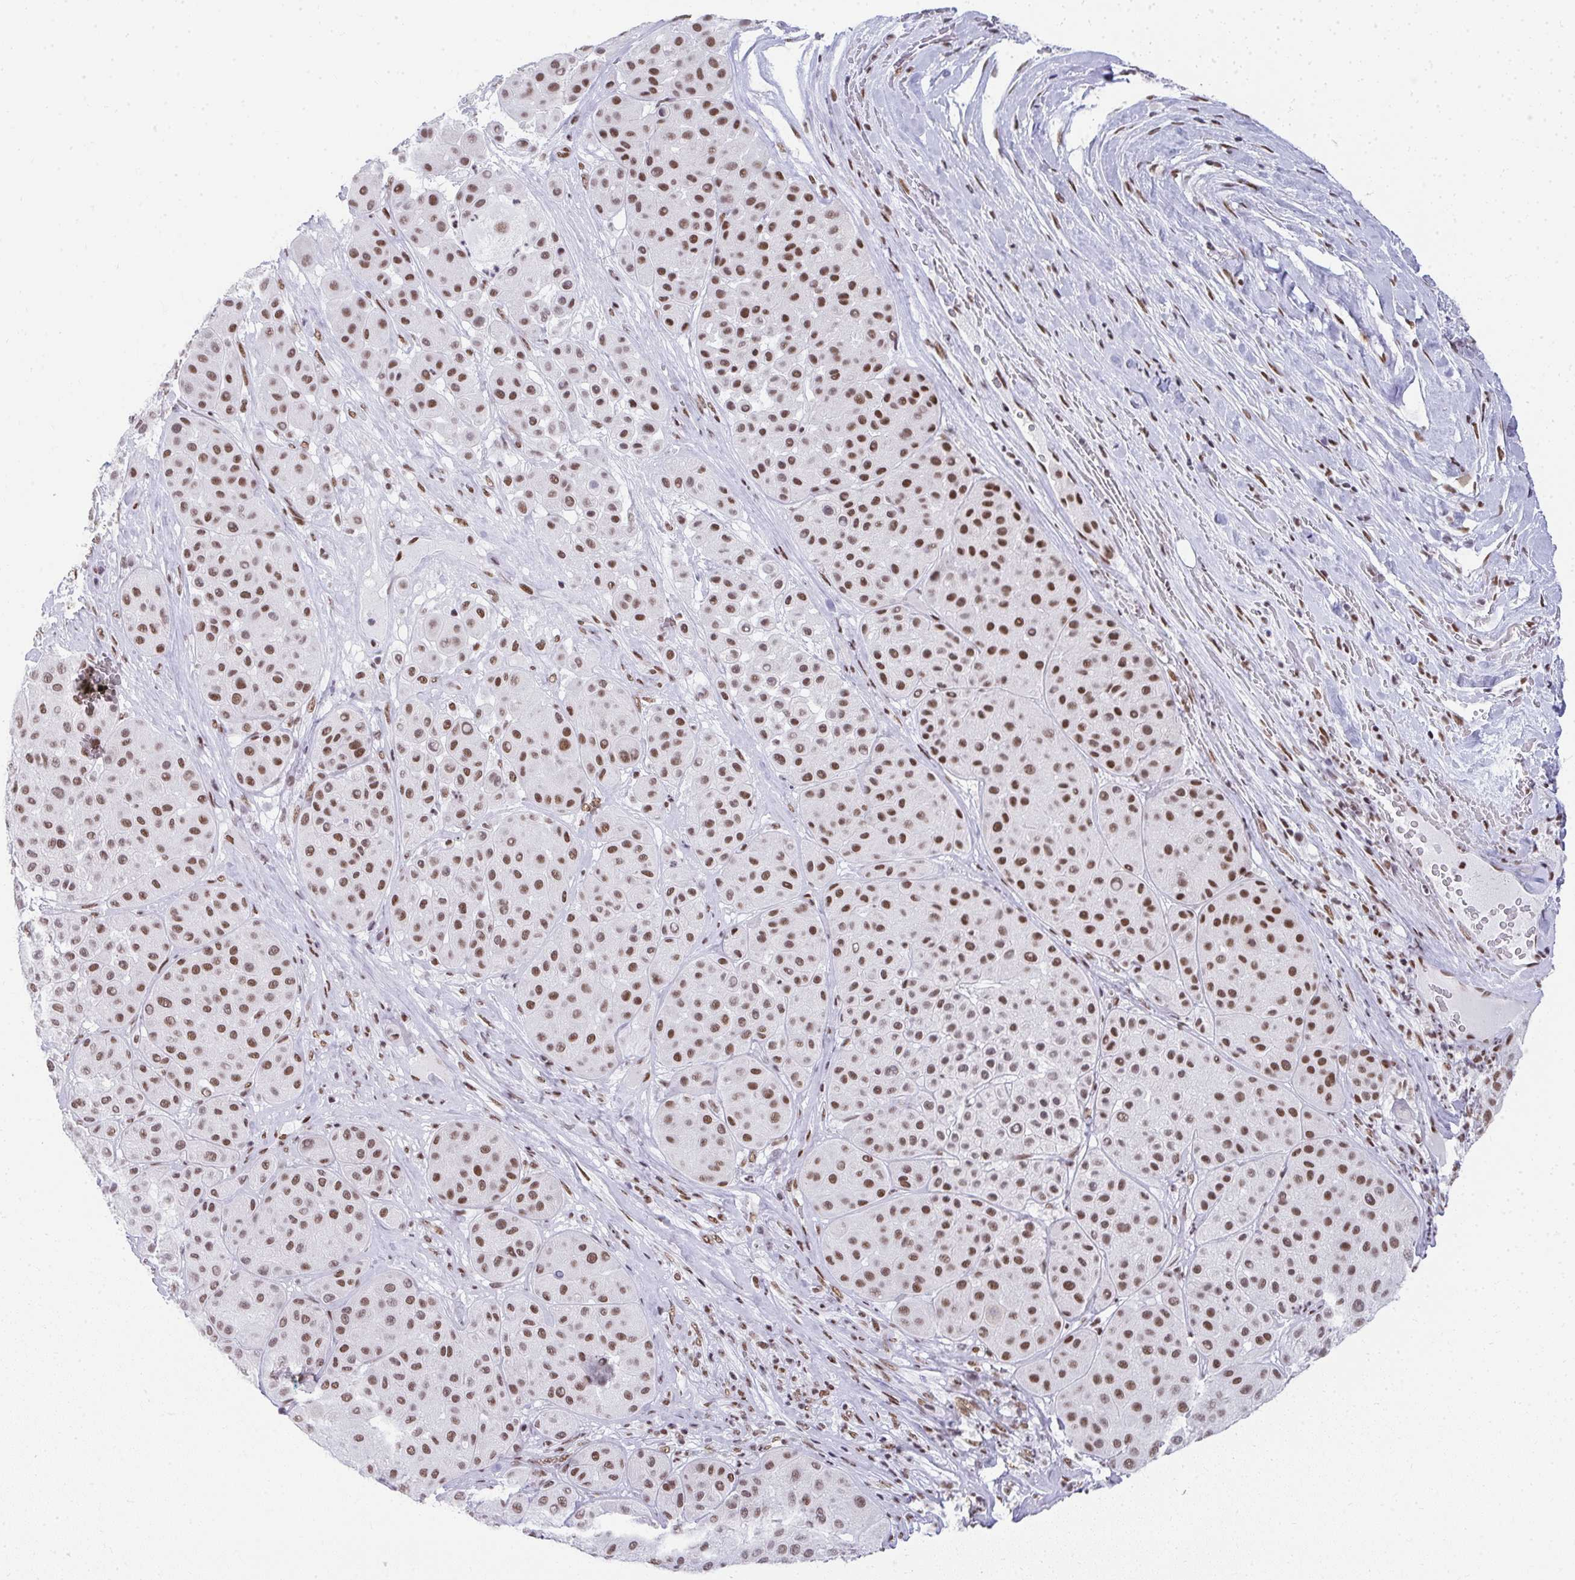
{"staining": {"intensity": "moderate", "quantity": ">75%", "location": "nuclear"}, "tissue": "melanoma", "cell_type": "Tumor cells", "image_type": "cancer", "snomed": [{"axis": "morphology", "description": "Malignant melanoma, Metastatic site"}, {"axis": "topography", "description": "Smooth muscle"}], "caption": "Tumor cells display moderate nuclear positivity in approximately >75% of cells in malignant melanoma (metastatic site).", "gene": "CREBBP", "patient": {"sex": "male", "age": 41}}